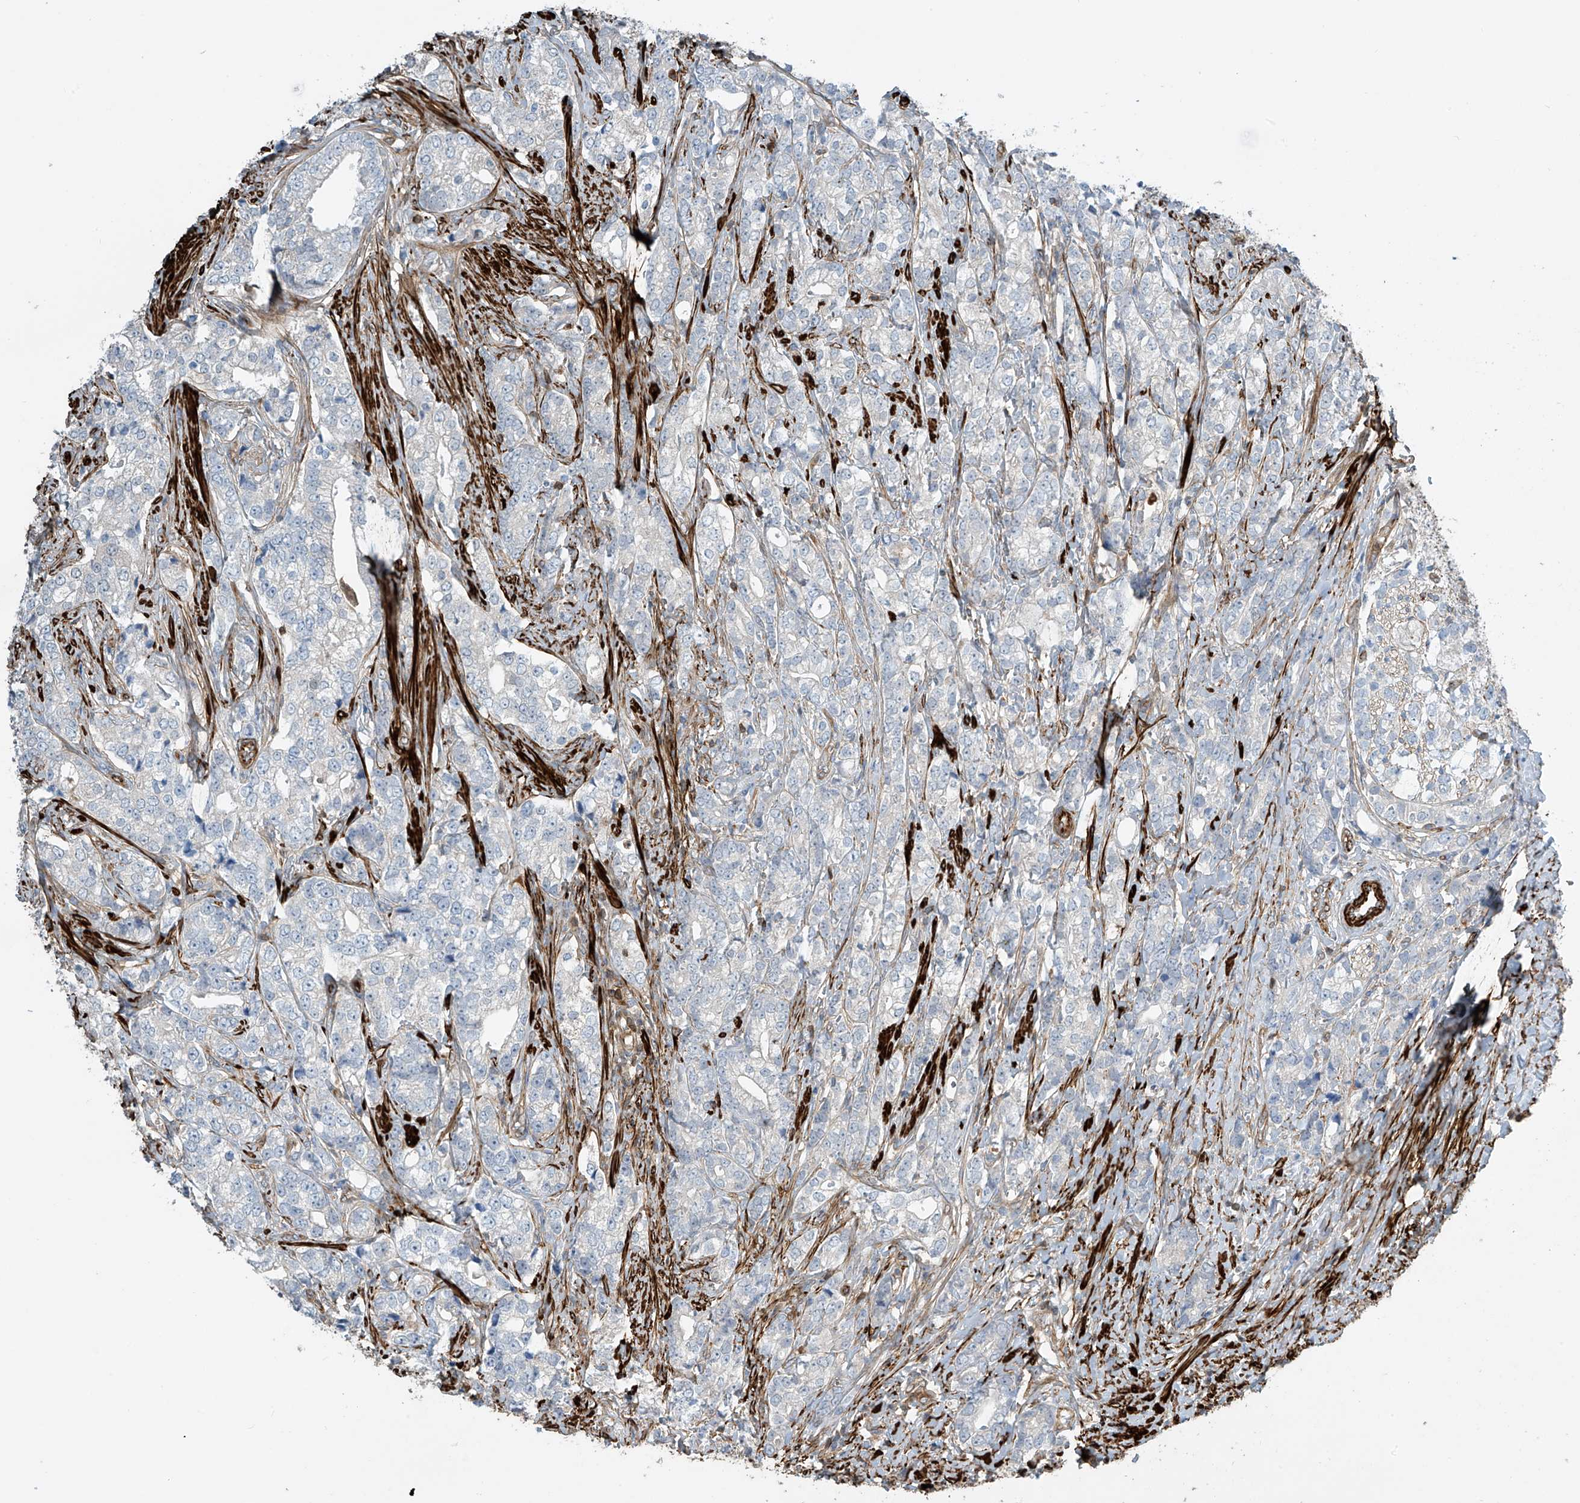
{"staining": {"intensity": "negative", "quantity": "none", "location": "none"}, "tissue": "prostate cancer", "cell_type": "Tumor cells", "image_type": "cancer", "snomed": [{"axis": "morphology", "description": "Adenocarcinoma, High grade"}, {"axis": "topography", "description": "Prostate"}], "caption": "Immunohistochemical staining of prostate cancer reveals no significant positivity in tumor cells.", "gene": "SH3BGRL3", "patient": {"sex": "male", "age": 69}}